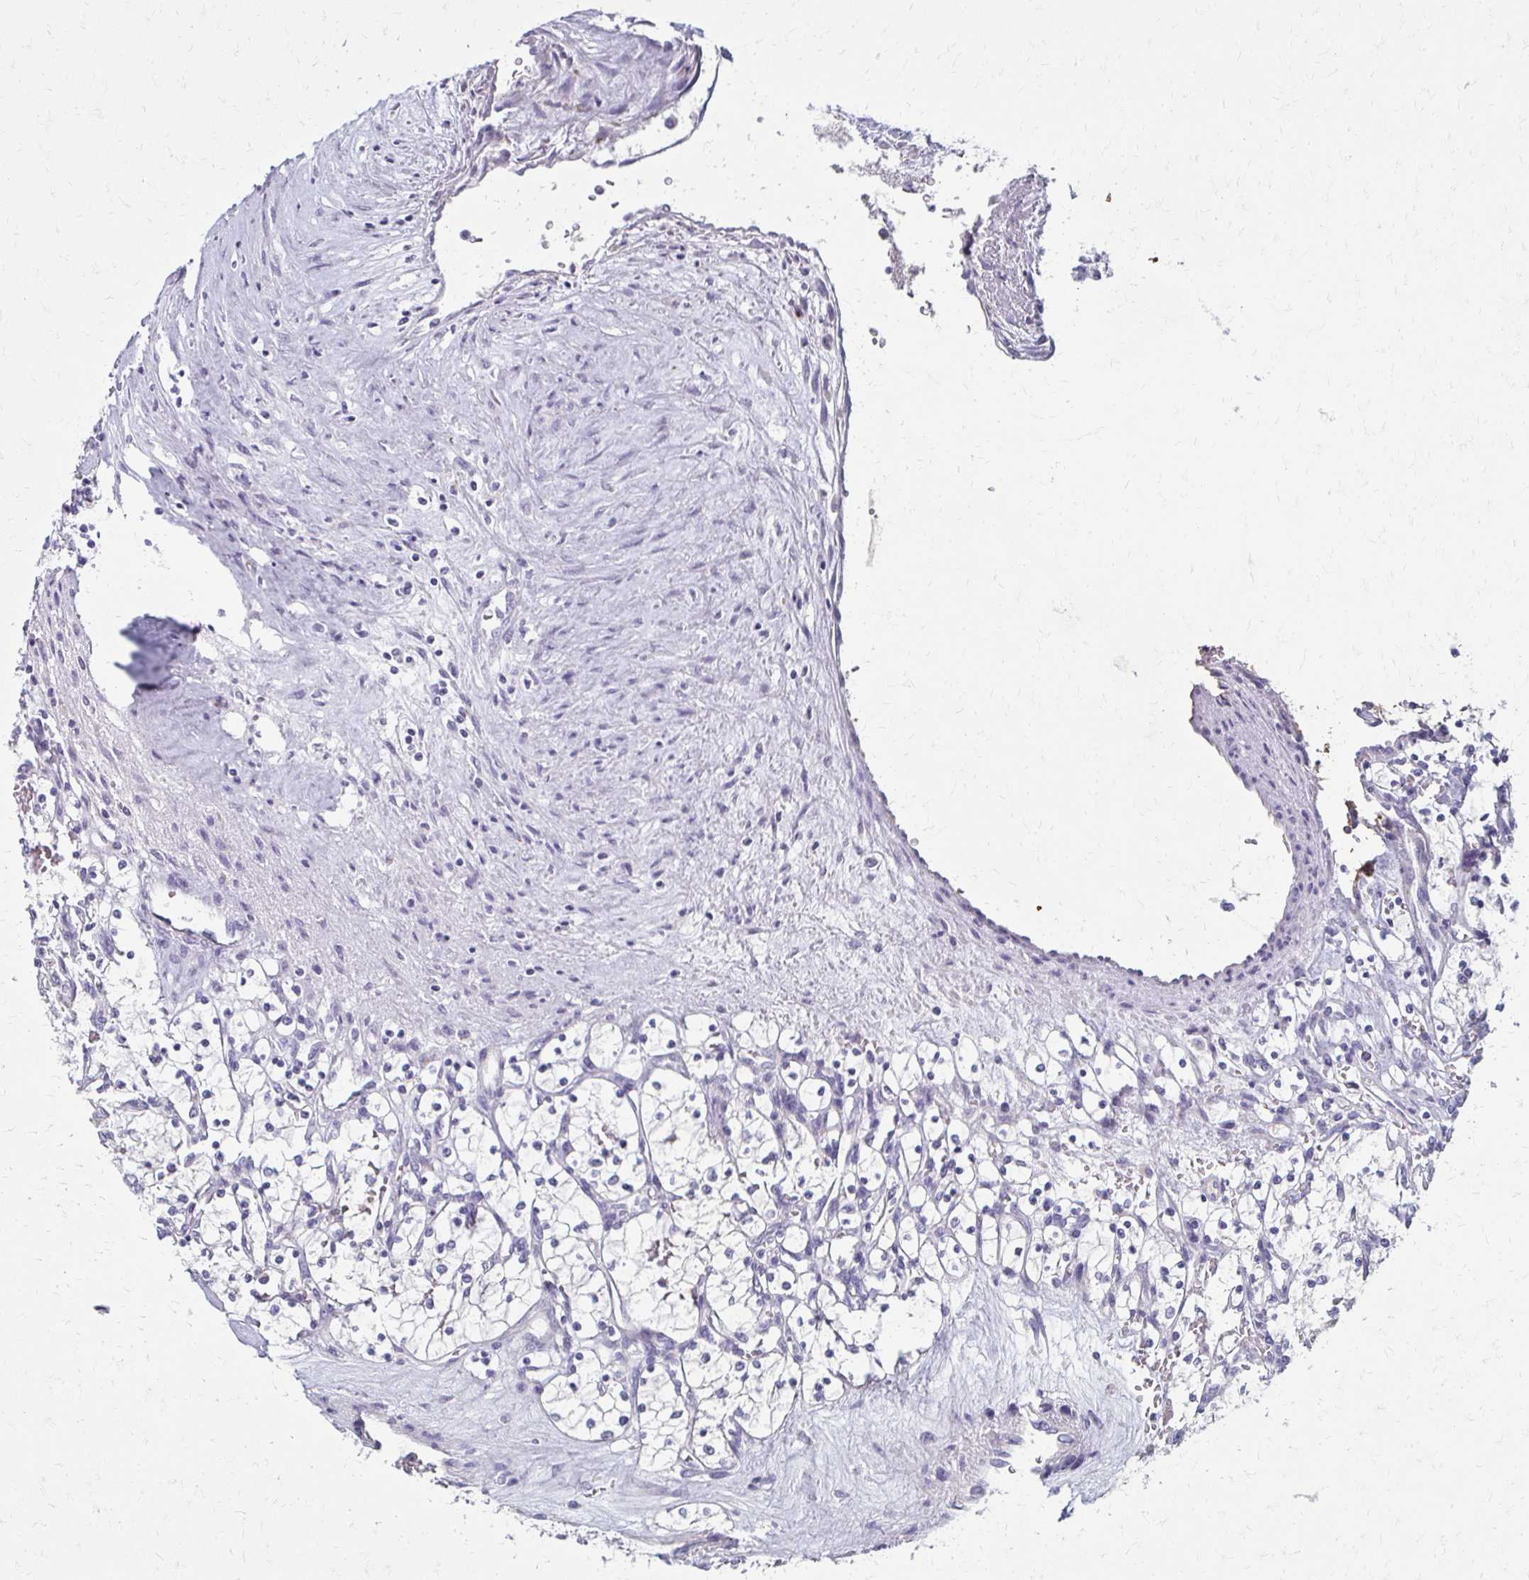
{"staining": {"intensity": "negative", "quantity": "none", "location": "none"}, "tissue": "renal cancer", "cell_type": "Tumor cells", "image_type": "cancer", "snomed": [{"axis": "morphology", "description": "Adenocarcinoma, NOS"}, {"axis": "topography", "description": "Kidney"}], "caption": "The photomicrograph shows no staining of tumor cells in adenocarcinoma (renal). Brightfield microscopy of immunohistochemistry stained with DAB (3,3'-diaminobenzidine) (brown) and hematoxylin (blue), captured at high magnification.", "gene": "BBS12", "patient": {"sex": "female", "age": 69}}